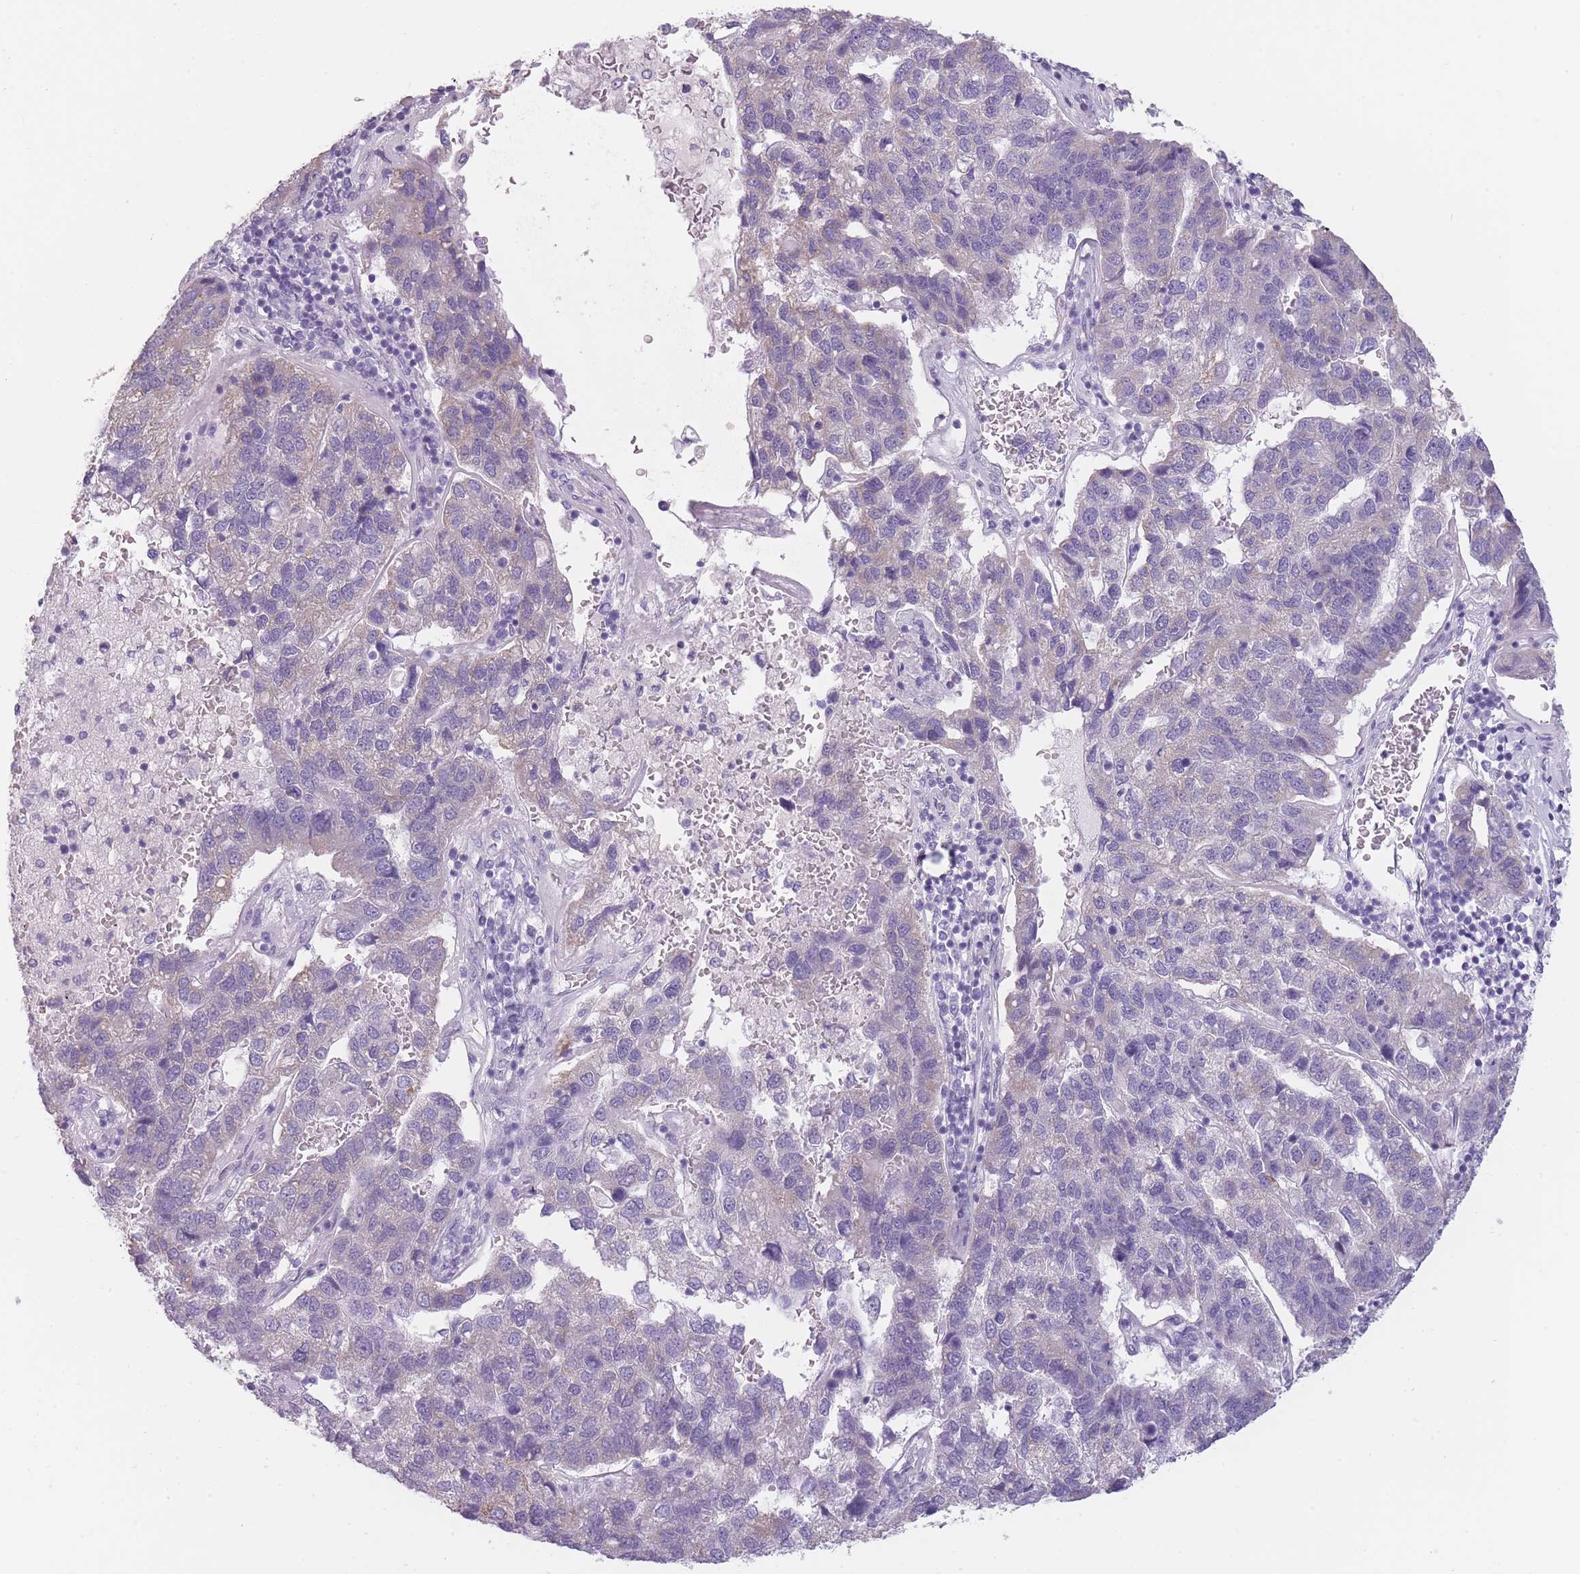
{"staining": {"intensity": "weak", "quantity": "<25%", "location": "cytoplasmic/membranous"}, "tissue": "pancreatic cancer", "cell_type": "Tumor cells", "image_type": "cancer", "snomed": [{"axis": "morphology", "description": "Adenocarcinoma, NOS"}, {"axis": "topography", "description": "Pancreas"}], "caption": "A histopathology image of human pancreatic cancer is negative for staining in tumor cells.", "gene": "TMEM236", "patient": {"sex": "female", "age": 61}}